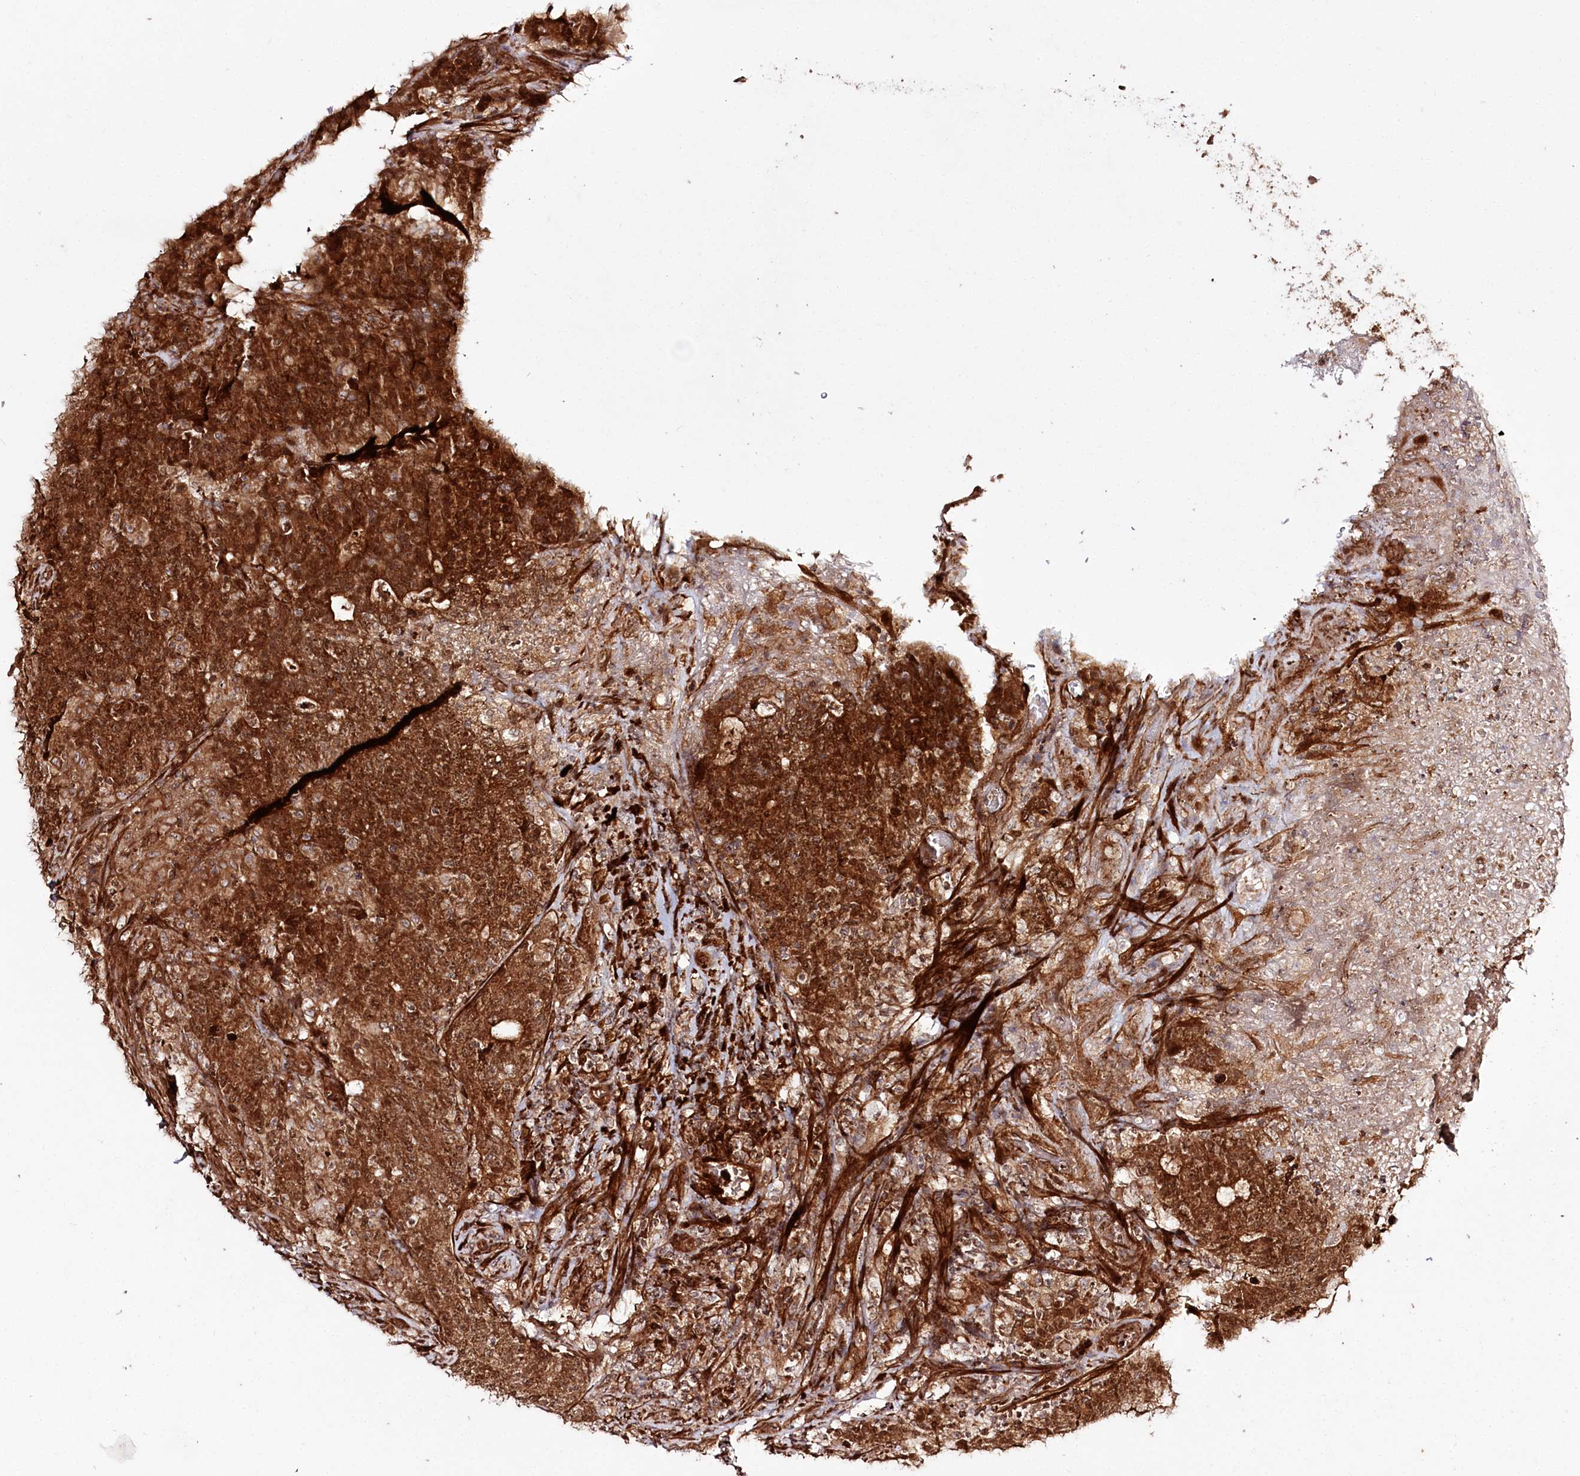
{"staining": {"intensity": "strong", "quantity": ">75%", "location": "cytoplasmic/membranous"}, "tissue": "colorectal cancer", "cell_type": "Tumor cells", "image_type": "cancer", "snomed": [{"axis": "morphology", "description": "Adenocarcinoma, NOS"}, {"axis": "topography", "description": "Colon"}], "caption": "Immunohistochemical staining of colorectal cancer exhibits high levels of strong cytoplasmic/membranous protein expression in about >75% of tumor cells.", "gene": "REXO2", "patient": {"sex": "female", "age": 75}}